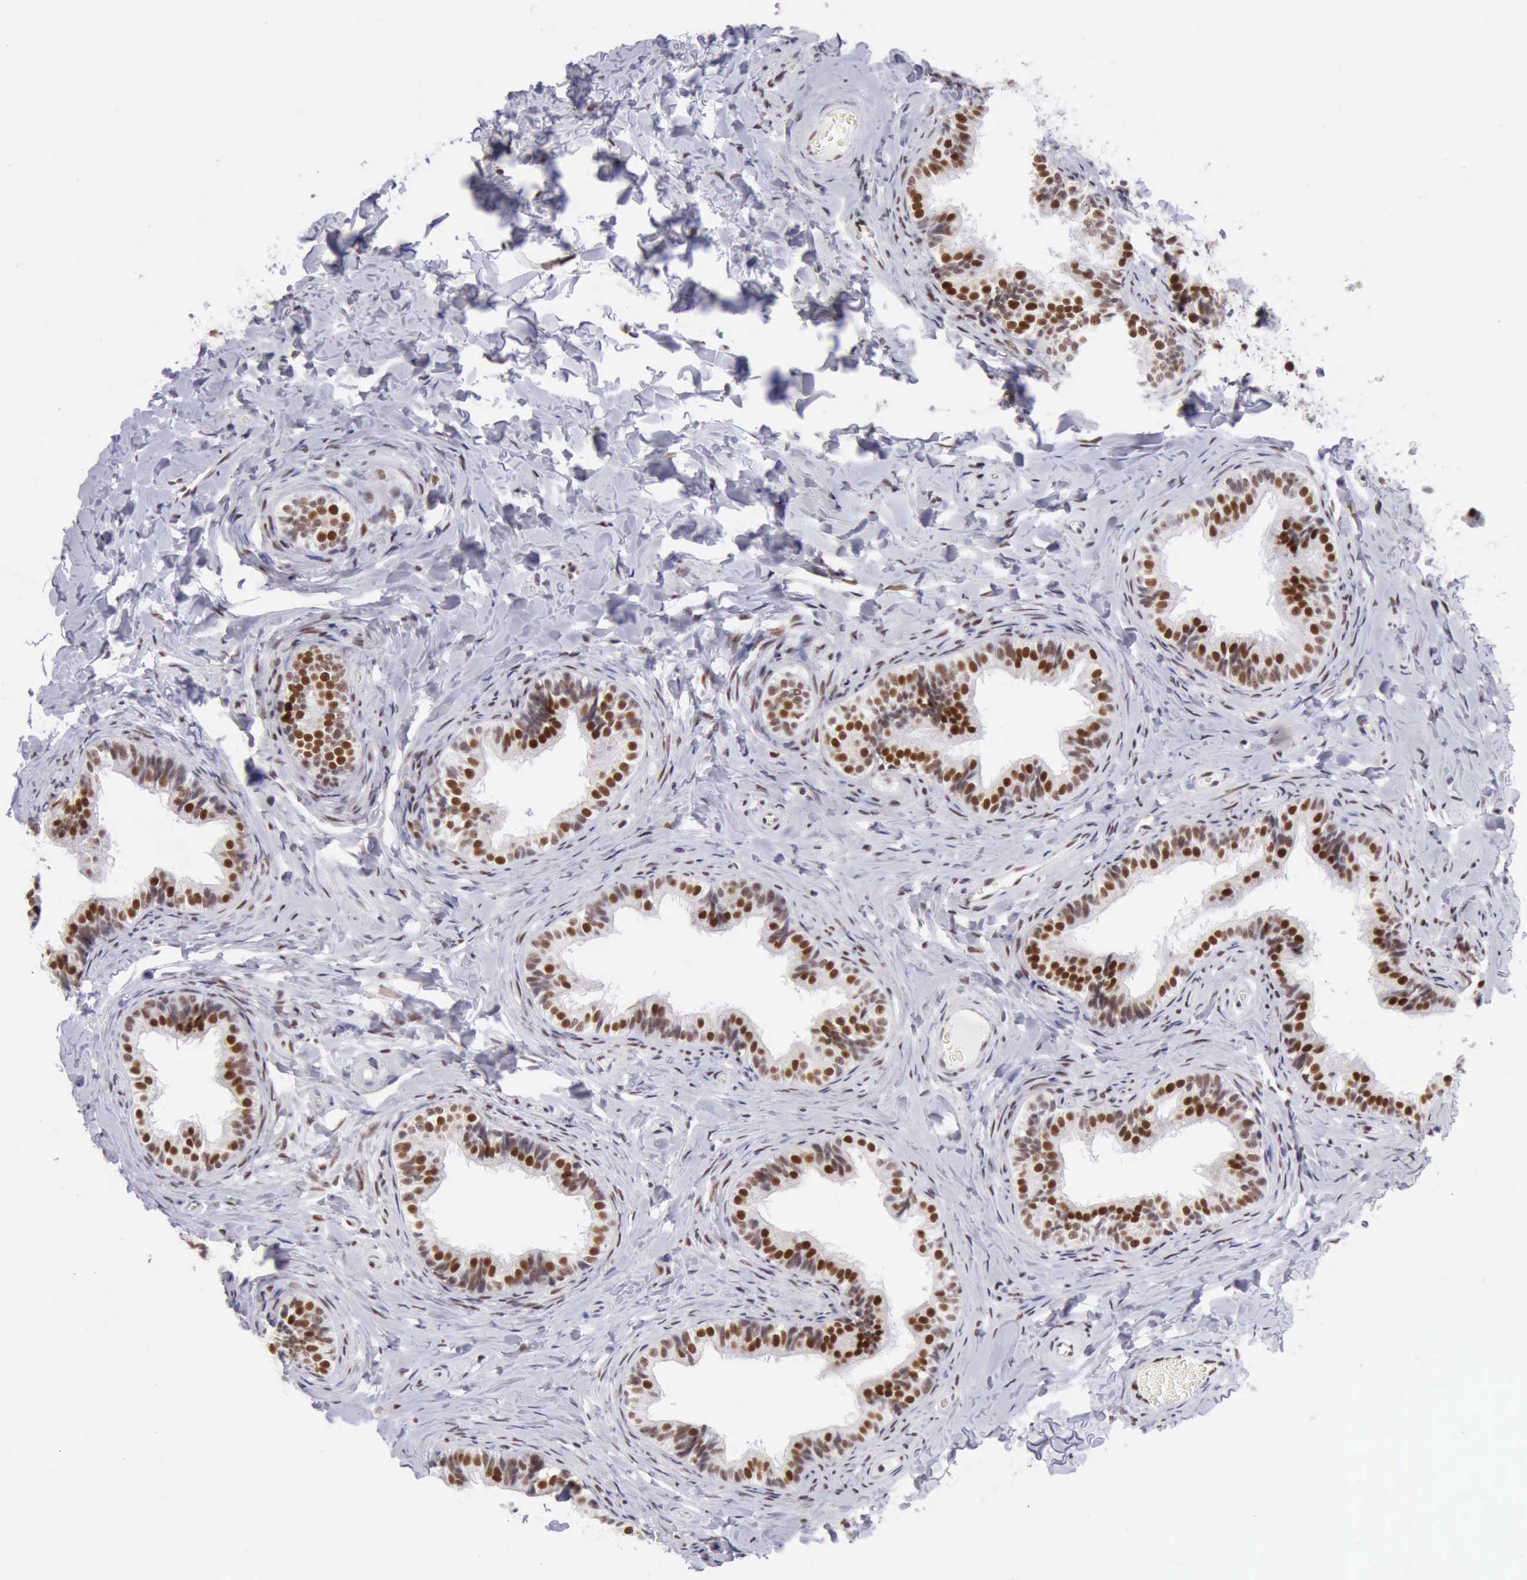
{"staining": {"intensity": "strong", "quantity": ">75%", "location": "nuclear"}, "tissue": "epididymis", "cell_type": "Glandular cells", "image_type": "normal", "snomed": [{"axis": "morphology", "description": "Normal tissue, NOS"}, {"axis": "topography", "description": "Epididymis"}], "caption": "A high-resolution micrograph shows immunohistochemistry staining of unremarkable epididymis, which demonstrates strong nuclear expression in about >75% of glandular cells.", "gene": "ERCC4", "patient": {"sex": "male", "age": 26}}